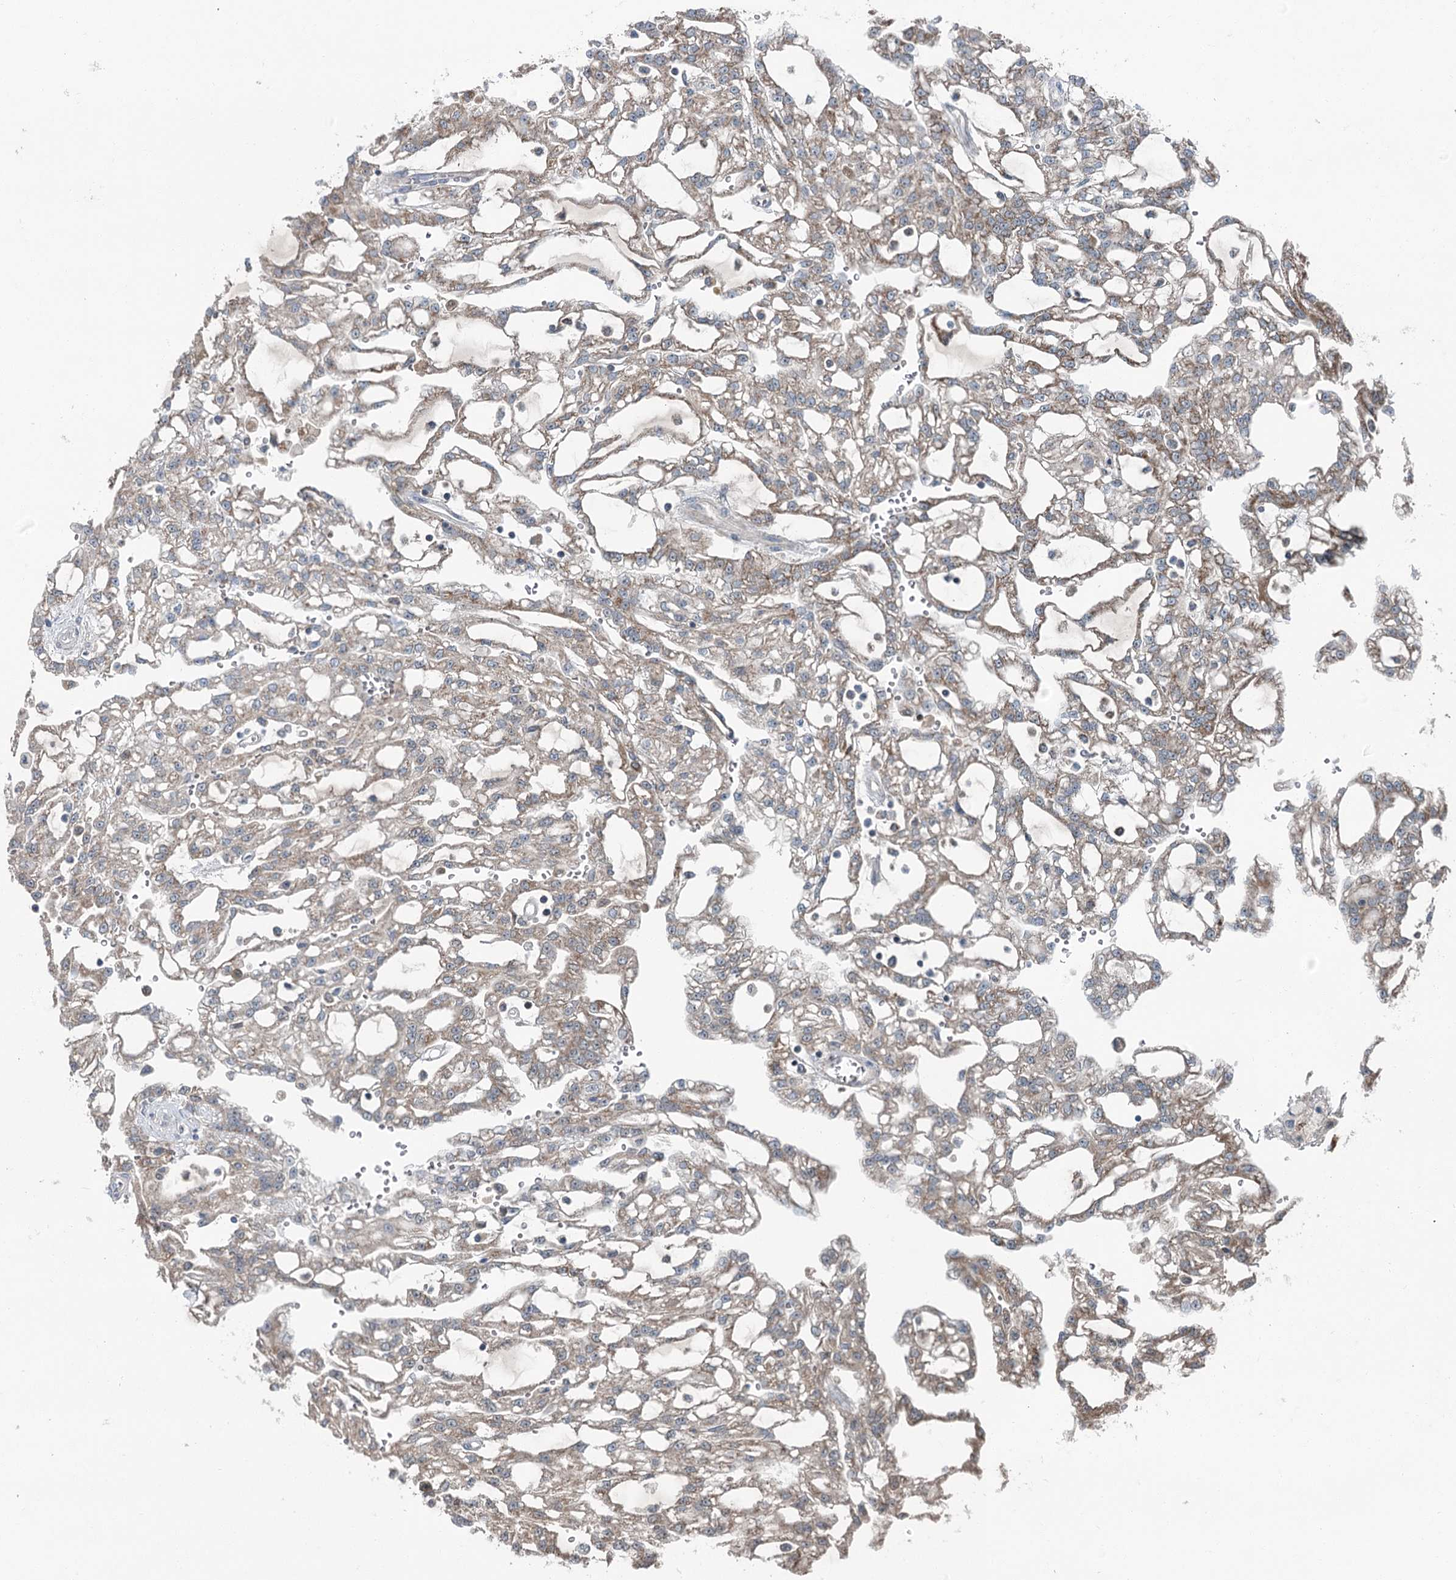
{"staining": {"intensity": "moderate", "quantity": "25%-75%", "location": "cytoplasmic/membranous"}, "tissue": "renal cancer", "cell_type": "Tumor cells", "image_type": "cancer", "snomed": [{"axis": "morphology", "description": "Adenocarcinoma, NOS"}, {"axis": "topography", "description": "Kidney"}], "caption": "Immunohistochemistry (DAB (3,3'-diaminobenzidine)) staining of human renal cancer (adenocarcinoma) shows moderate cytoplasmic/membranous protein expression in approximately 25%-75% of tumor cells. The staining is performed using DAB (3,3'-diaminobenzidine) brown chromogen to label protein expression. The nuclei are counter-stained blue using hematoxylin.", "gene": "CHCHD5", "patient": {"sex": "male", "age": 63}}